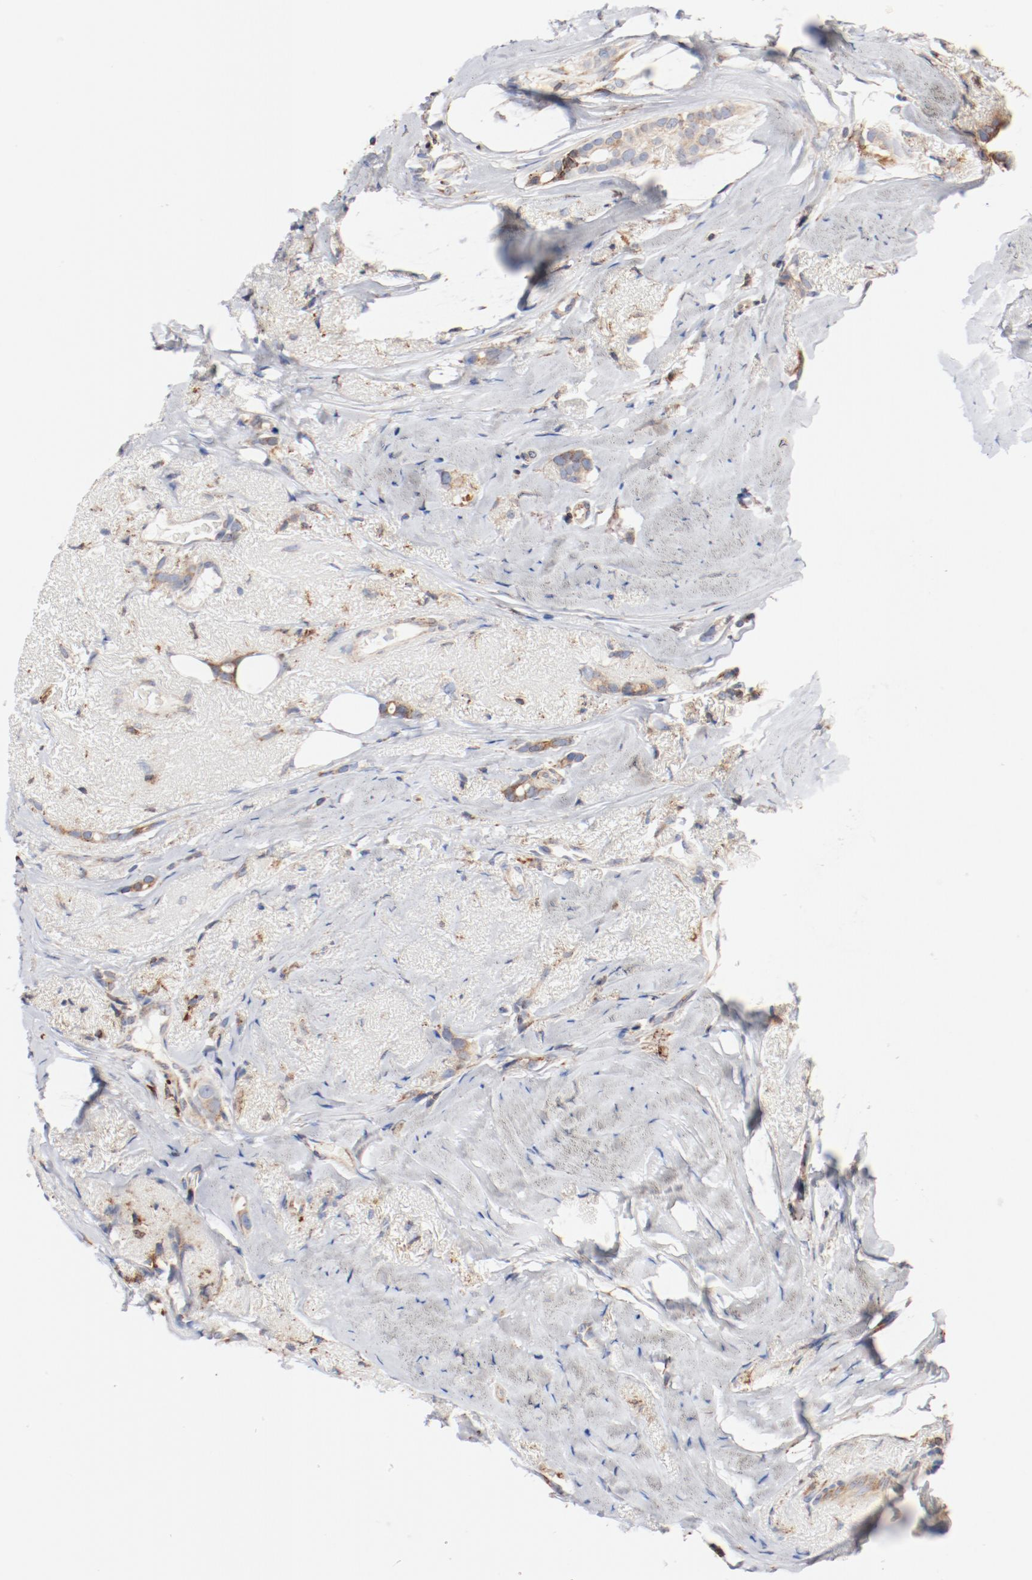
{"staining": {"intensity": "moderate", "quantity": ">75%", "location": "cytoplasmic/membranous"}, "tissue": "breast cancer", "cell_type": "Tumor cells", "image_type": "cancer", "snomed": [{"axis": "morphology", "description": "Duct carcinoma"}, {"axis": "topography", "description": "Breast"}], "caption": "Moderate cytoplasmic/membranous expression is identified in approximately >75% of tumor cells in breast cancer (intraductal carcinoma).", "gene": "PDPK1", "patient": {"sex": "female", "age": 54}}